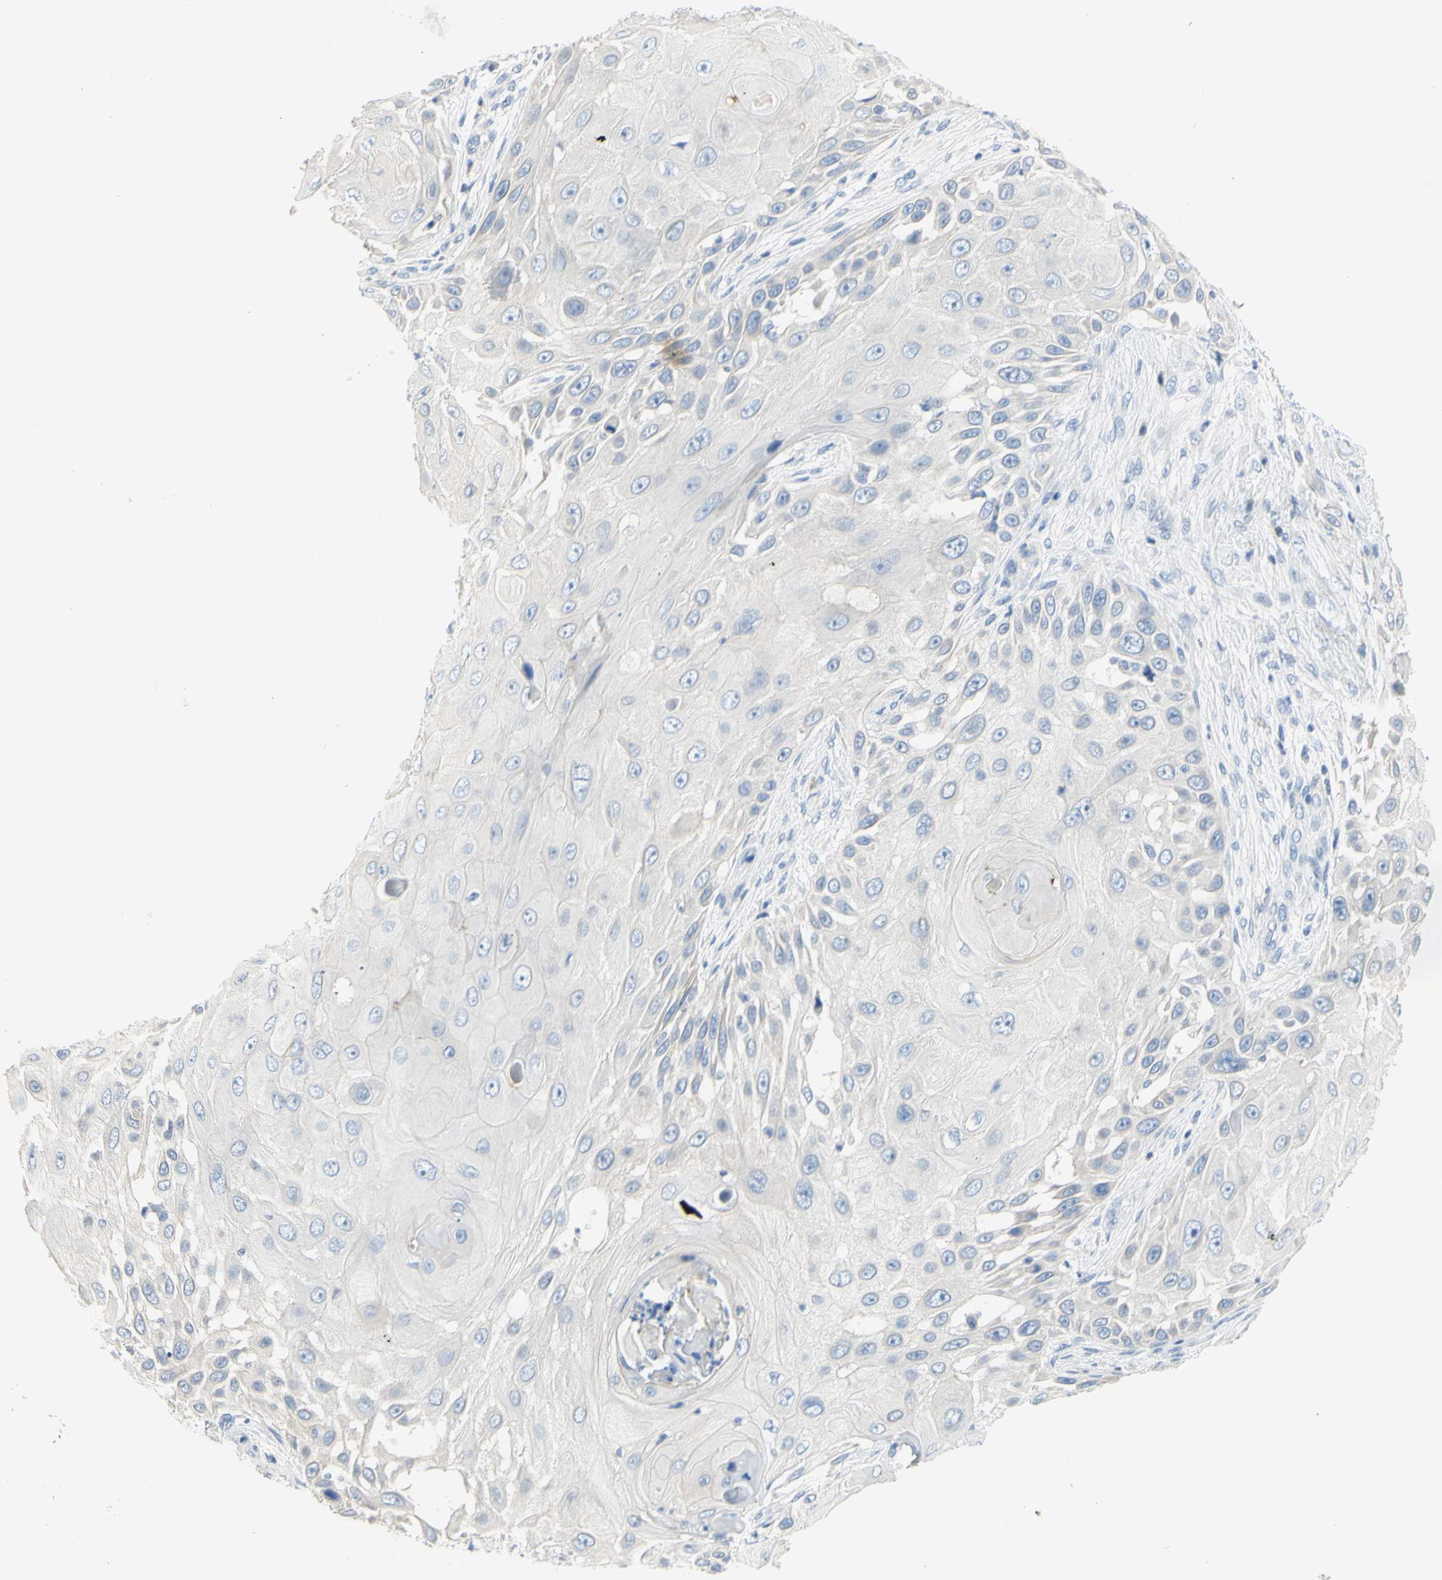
{"staining": {"intensity": "weak", "quantity": ">75%", "location": "cytoplasmic/membranous"}, "tissue": "skin cancer", "cell_type": "Tumor cells", "image_type": "cancer", "snomed": [{"axis": "morphology", "description": "Squamous cell carcinoma, NOS"}, {"axis": "topography", "description": "Skin"}], "caption": "High-magnification brightfield microscopy of skin cancer (squamous cell carcinoma) stained with DAB (3,3'-diaminobenzidine) (brown) and counterstained with hematoxylin (blue). tumor cells exhibit weak cytoplasmic/membranous staining is seen in about>75% of cells. The protein is stained brown, and the nuclei are stained in blue (DAB IHC with brightfield microscopy, high magnification).", "gene": "MUC1", "patient": {"sex": "female", "age": 44}}